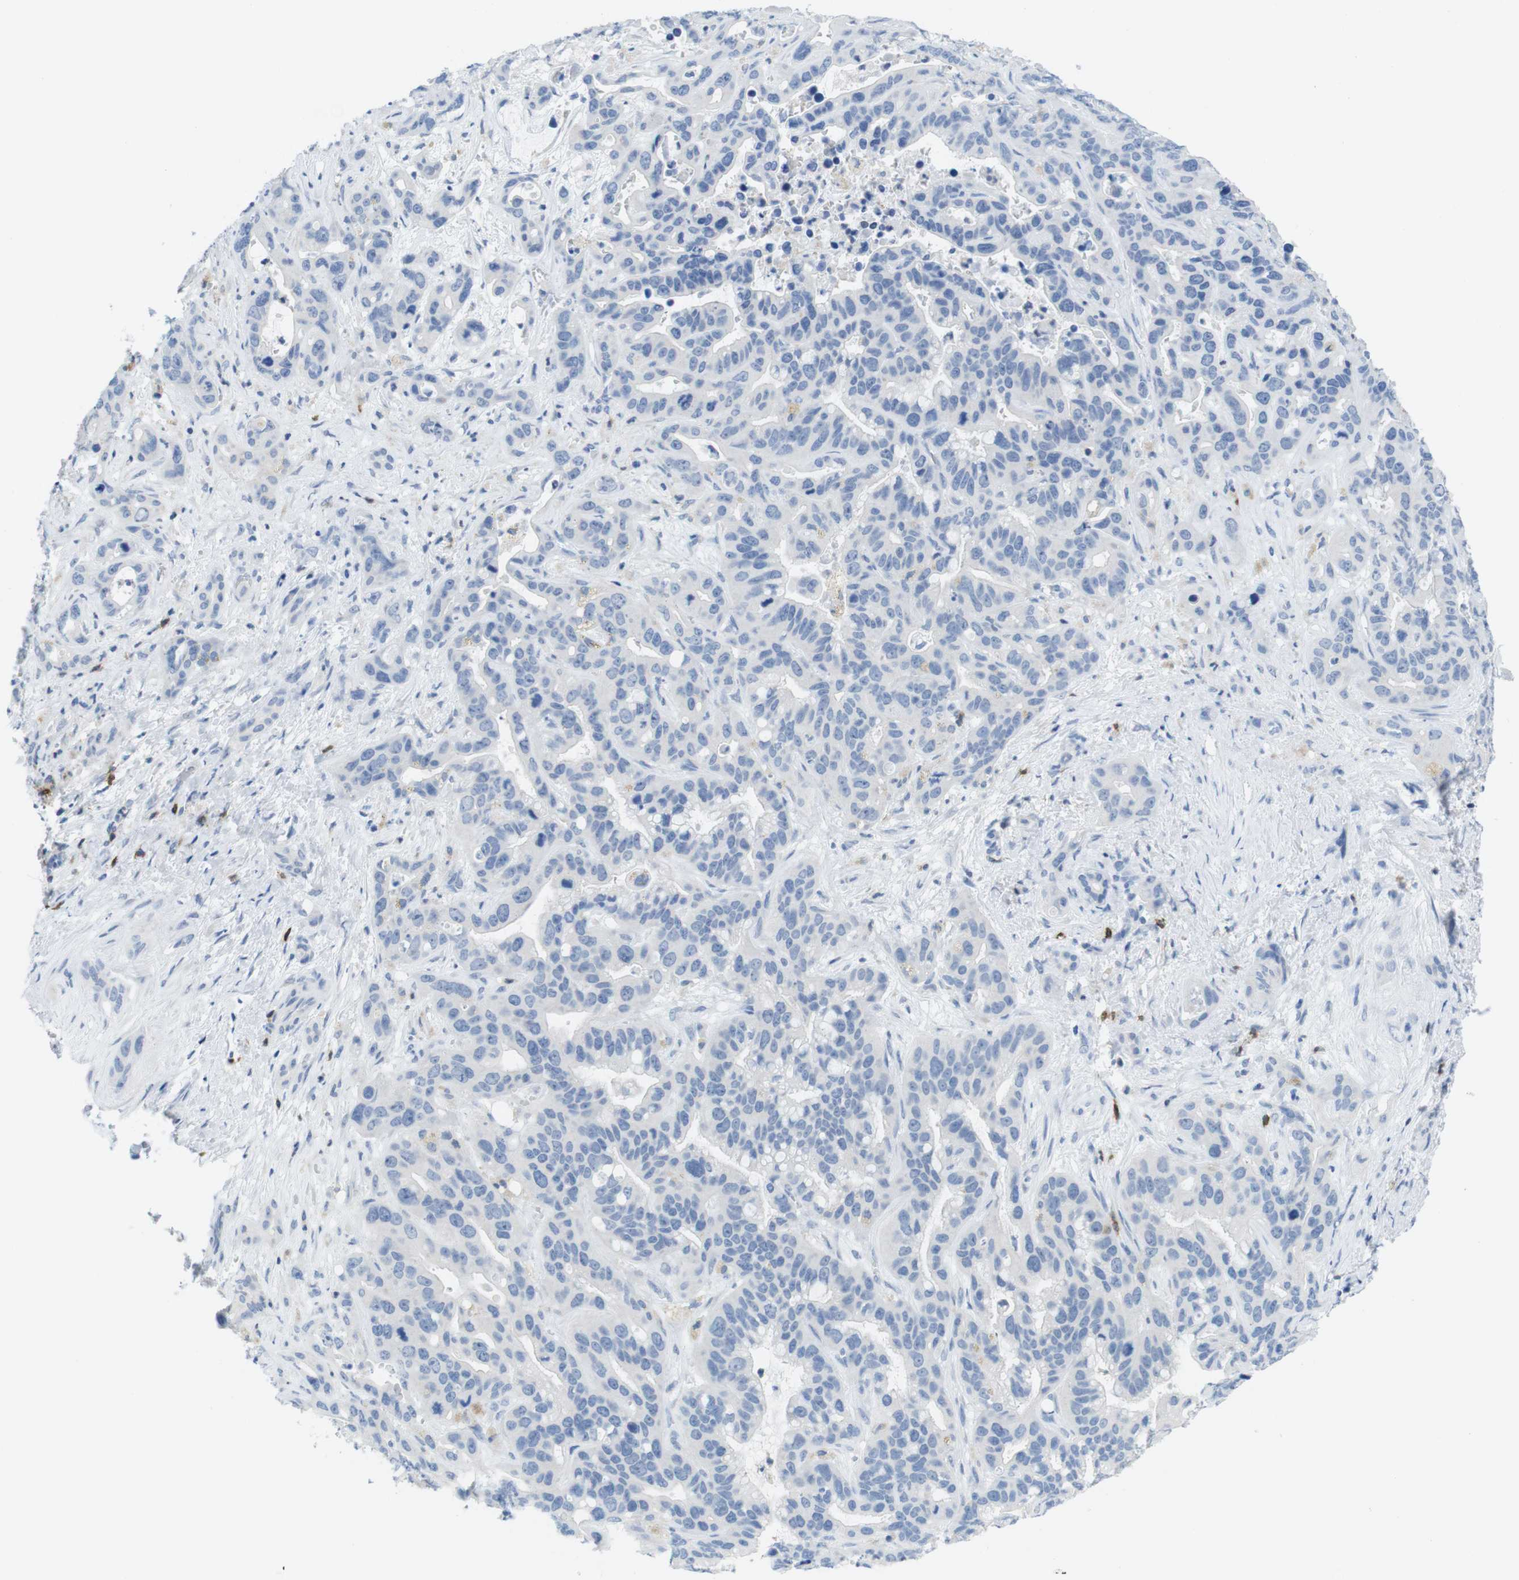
{"staining": {"intensity": "negative", "quantity": "none", "location": "none"}, "tissue": "liver cancer", "cell_type": "Tumor cells", "image_type": "cancer", "snomed": [{"axis": "morphology", "description": "Cholangiocarcinoma"}, {"axis": "topography", "description": "Liver"}], "caption": "Tumor cells show no significant positivity in liver cancer (cholangiocarcinoma).", "gene": "CD5", "patient": {"sex": "female", "age": 65}}